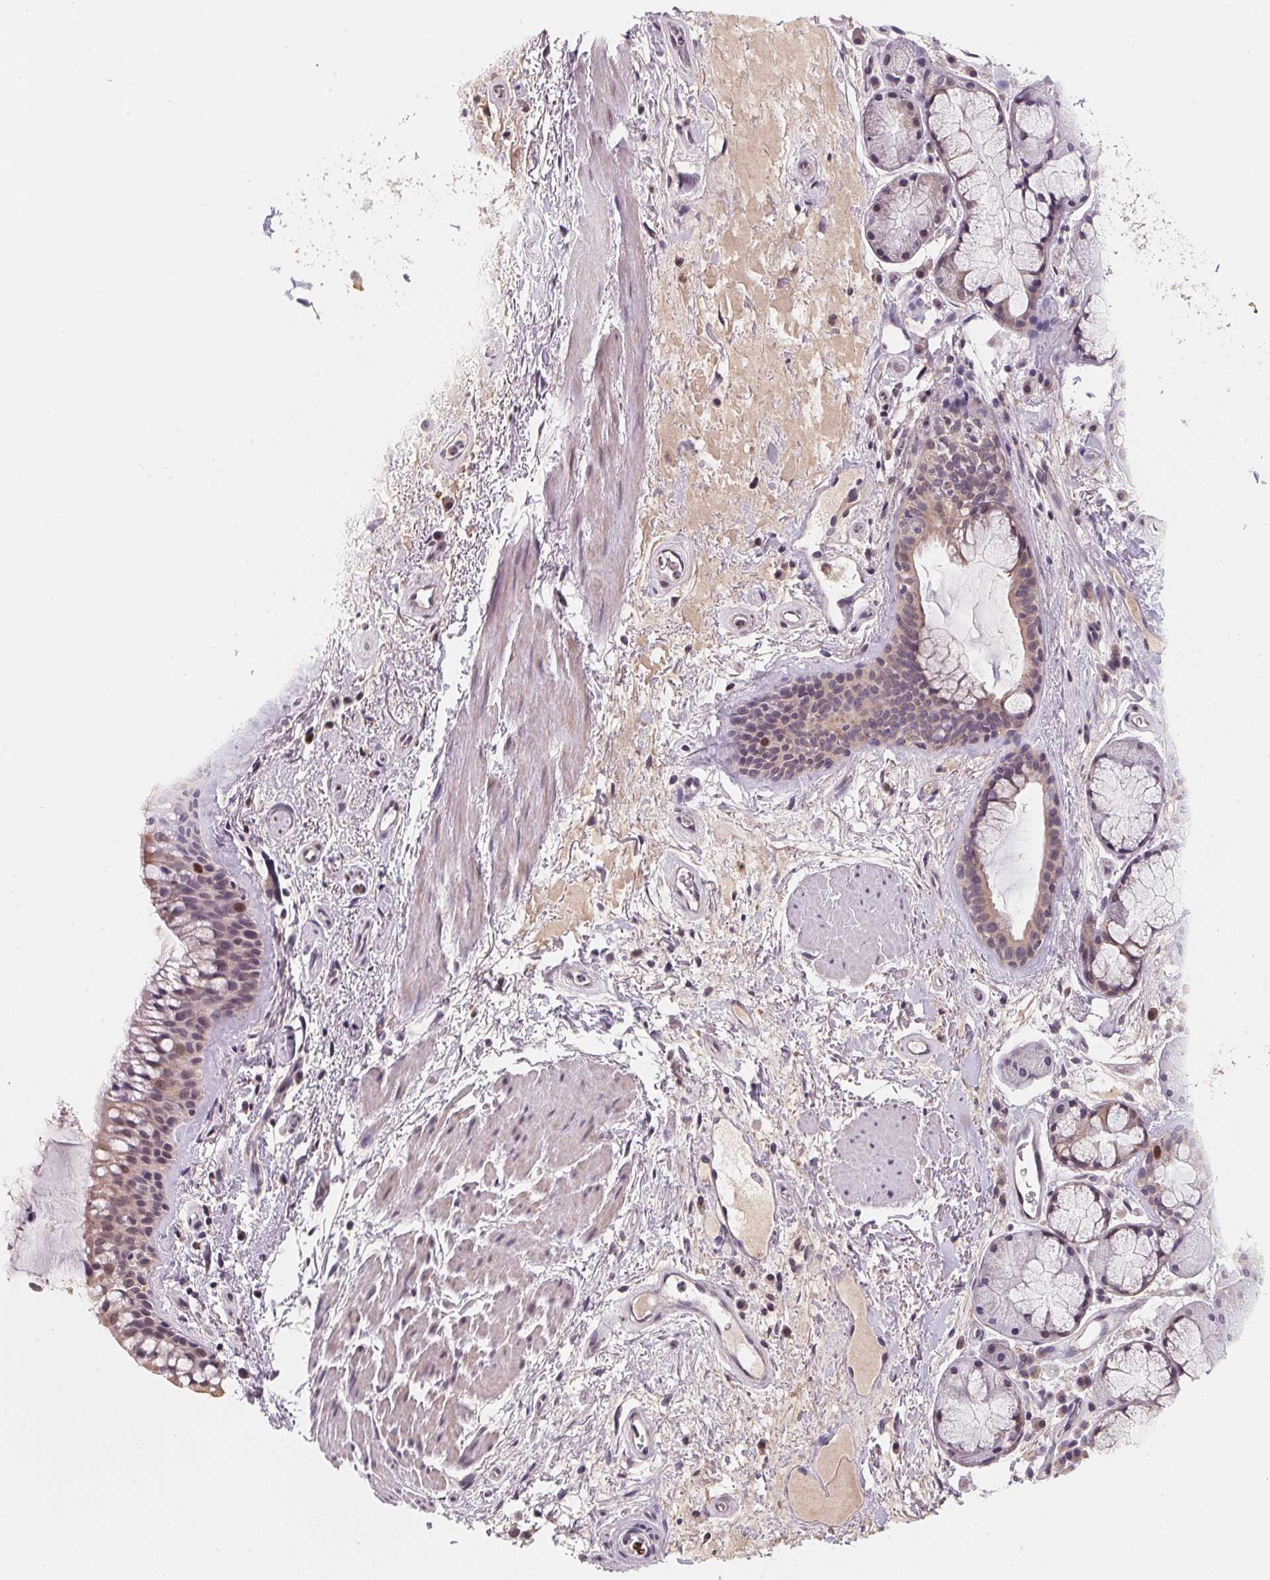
{"staining": {"intensity": "weak", "quantity": "25%-75%", "location": "cytoplasmic/membranous,nuclear"}, "tissue": "bronchus", "cell_type": "Respiratory epithelial cells", "image_type": "normal", "snomed": [{"axis": "morphology", "description": "Normal tissue, NOS"}, {"axis": "topography", "description": "Bronchus"}], "caption": "Immunohistochemistry (IHC) staining of unremarkable bronchus, which reveals low levels of weak cytoplasmic/membranous,nuclear expression in about 25%-75% of respiratory epithelial cells indicating weak cytoplasmic/membranous,nuclear protein staining. The staining was performed using DAB (3,3'-diaminobenzidine) (brown) for protein detection and nuclei were counterstained in hematoxylin (blue).", "gene": "KIFC1", "patient": {"sex": "male", "age": 48}}